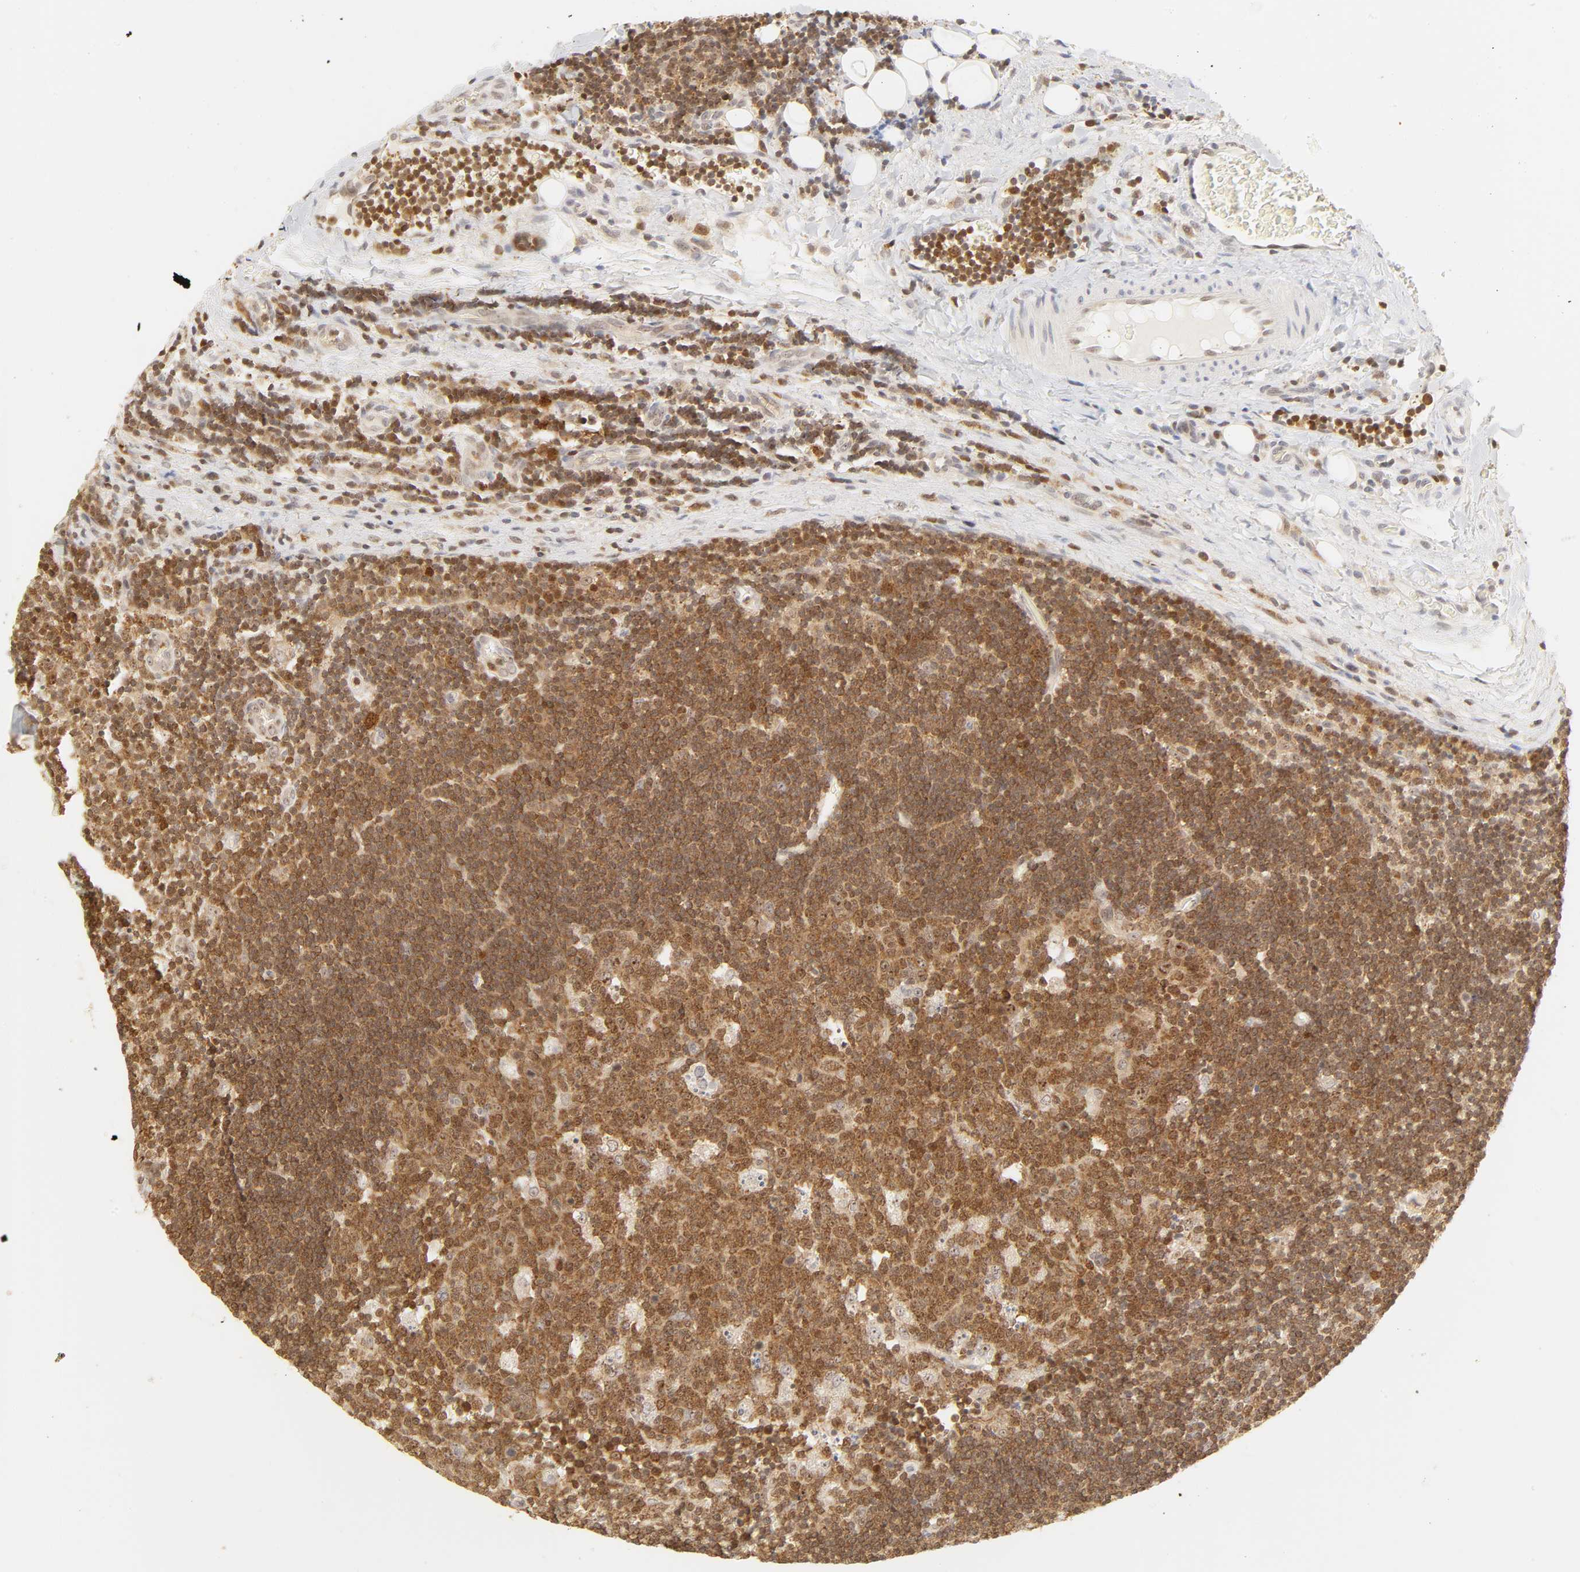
{"staining": {"intensity": "strong", "quantity": ">75%", "location": "cytoplasmic/membranous,nuclear"}, "tissue": "lymph node", "cell_type": "Germinal center cells", "image_type": "normal", "snomed": [{"axis": "morphology", "description": "Normal tissue, NOS"}, {"axis": "topography", "description": "Lymph node"}, {"axis": "topography", "description": "Salivary gland"}], "caption": "Immunohistochemistry (IHC) staining of normal lymph node, which shows high levels of strong cytoplasmic/membranous,nuclear positivity in about >75% of germinal center cells indicating strong cytoplasmic/membranous,nuclear protein staining. The staining was performed using DAB (brown) for protein detection and nuclei were counterstained in hematoxylin (blue).", "gene": "KIF2A", "patient": {"sex": "male", "age": 8}}